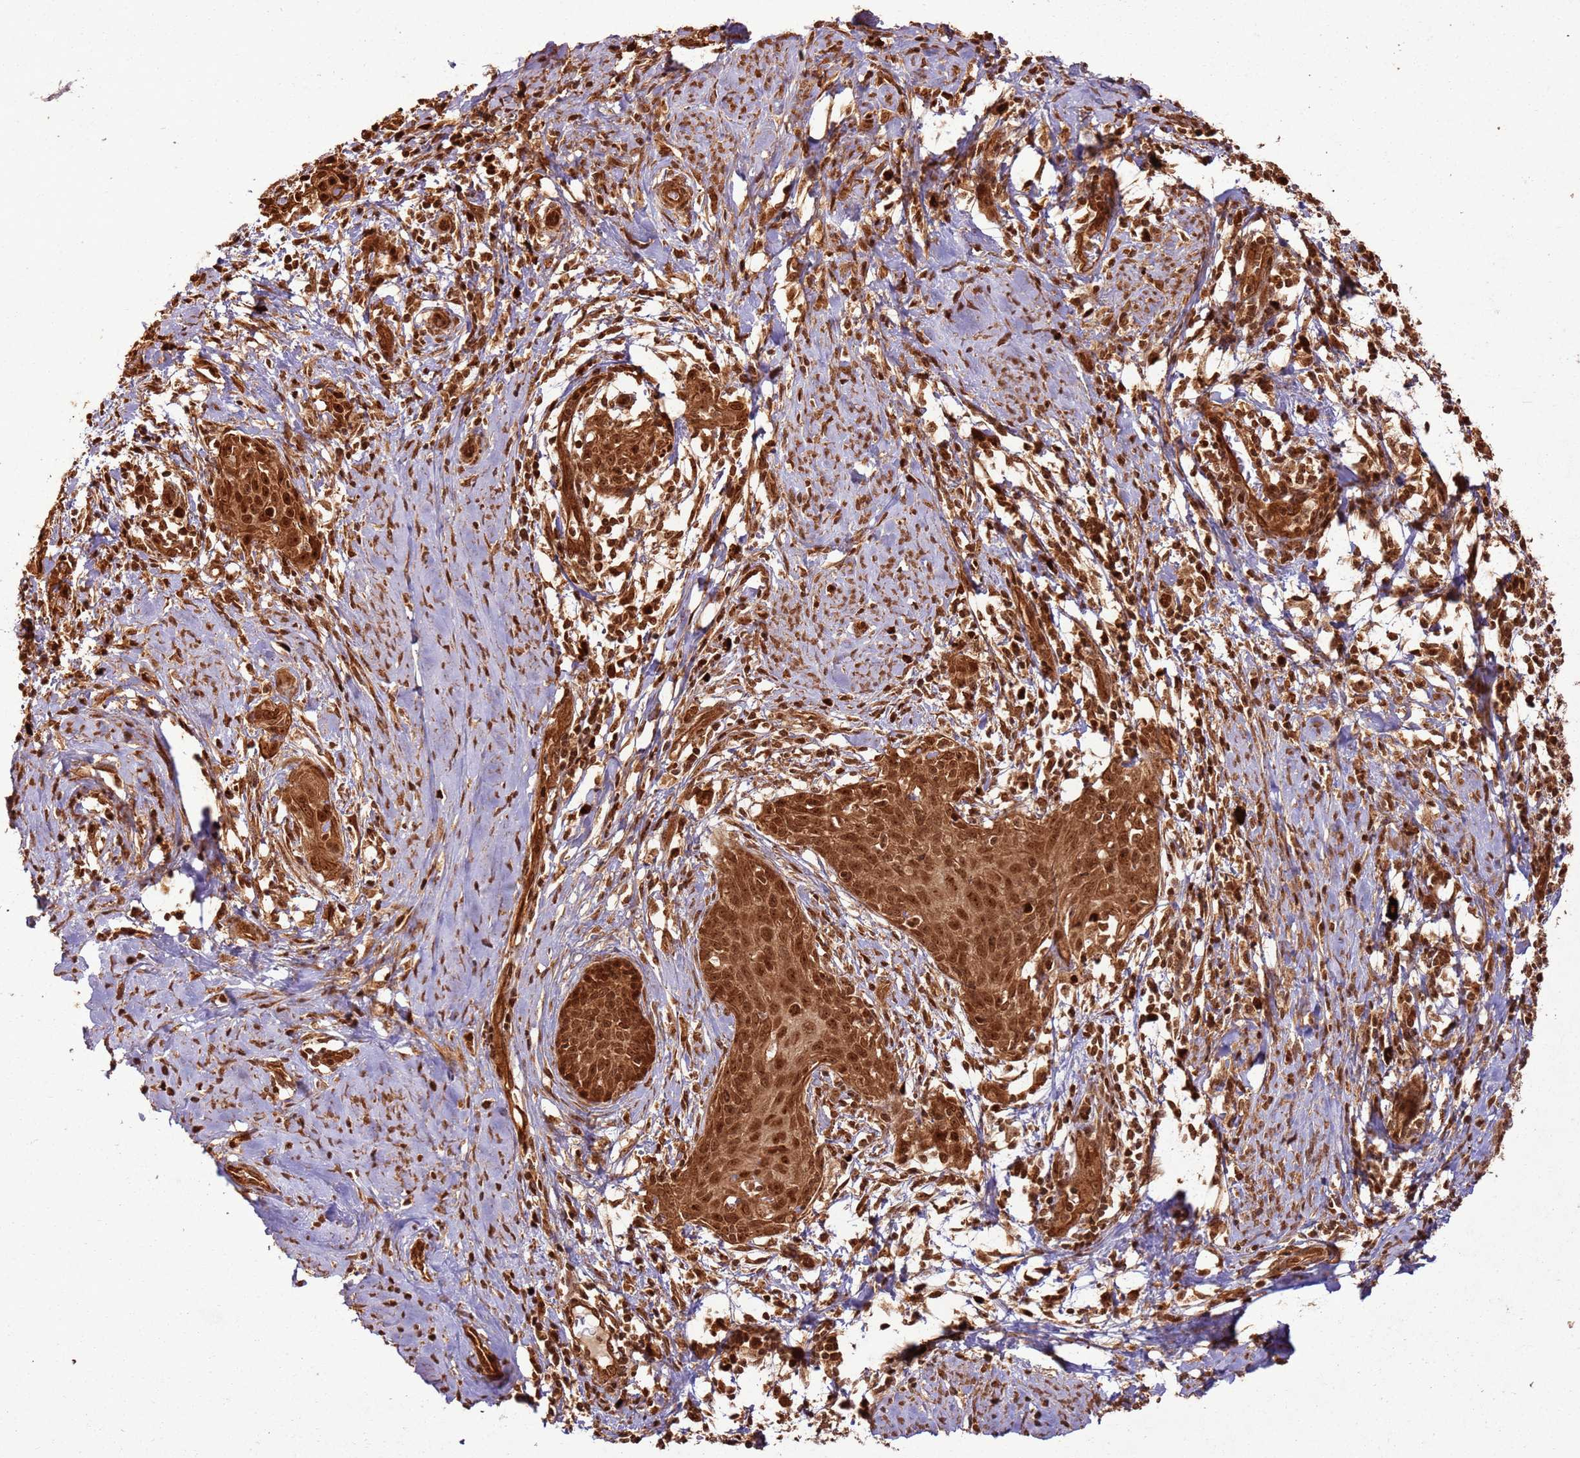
{"staining": {"intensity": "strong", "quantity": ">75%", "location": "cytoplasmic/membranous,nuclear"}, "tissue": "cervical cancer", "cell_type": "Tumor cells", "image_type": "cancer", "snomed": [{"axis": "morphology", "description": "Squamous cell carcinoma, NOS"}, {"axis": "topography", "description": "Cervix"}], "caption": "An IHC micrograph of neoplastic tissue is shown. Protein staining in brown highlights strong cytoplasmic/membranous and nuclear positivity in squamous cell carcinoma (cervical) within tumor cells.", "gene": "TBC1D13", "patient": {"sex": "female", "age": 52}}